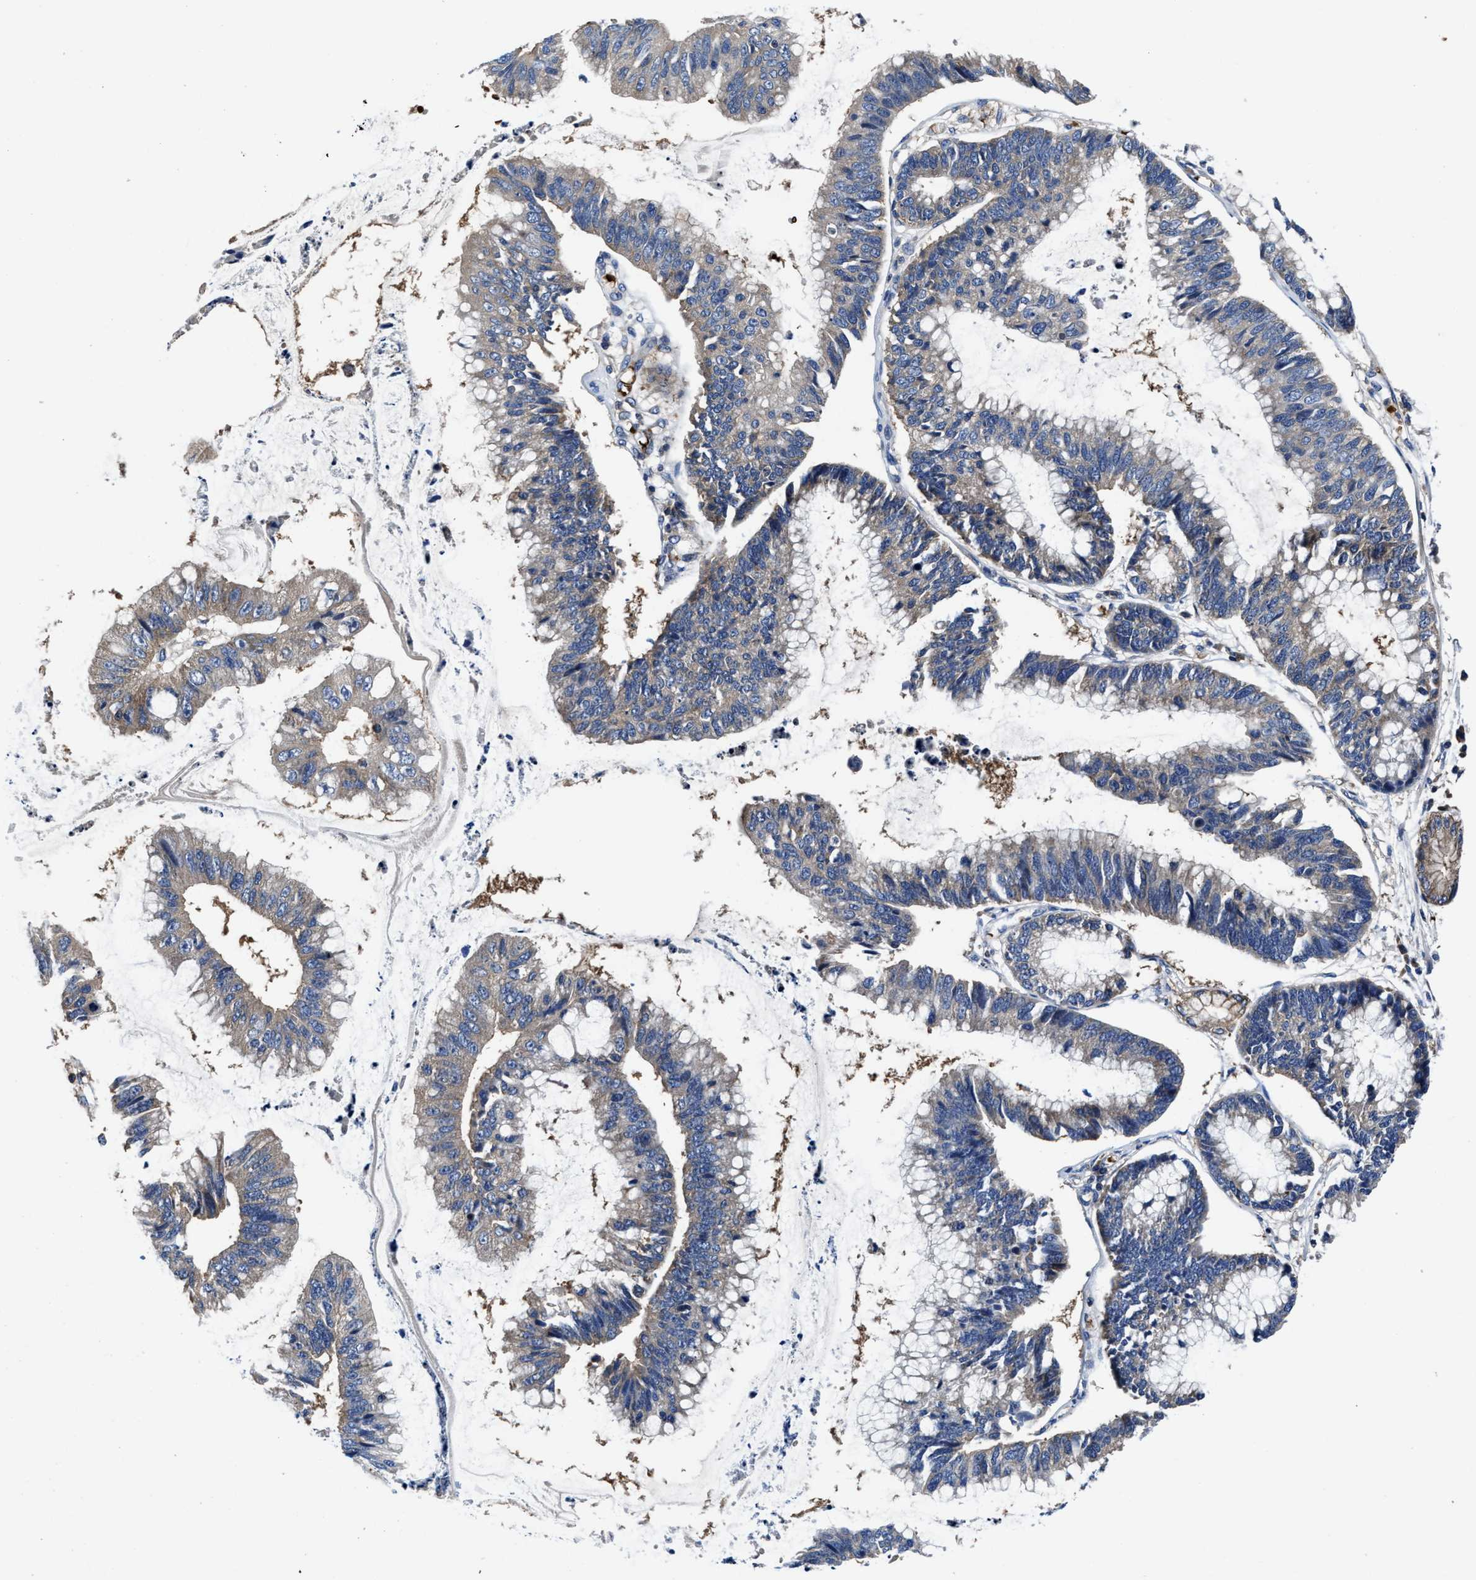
{"staining": {"intensity": "moderate", "quantity": "25%-75%", "location": "cytoplasmic/membranous"}, "tissue": "stomach cancer", "cell_type": "Tumor cells", "image_type": "cancer", "snomed": [{"axis": "morphology", "description": "Adenocarcinoma, NOS"}, {"axis": "topography", "description": "Stomach"}], "caption": "Adenocarcinoma (stomach) stained with a protein marker displays moderate staining in tumor cells.", "gene": "PHLPP1", "patient": {"sex": "male", "age": 59}}